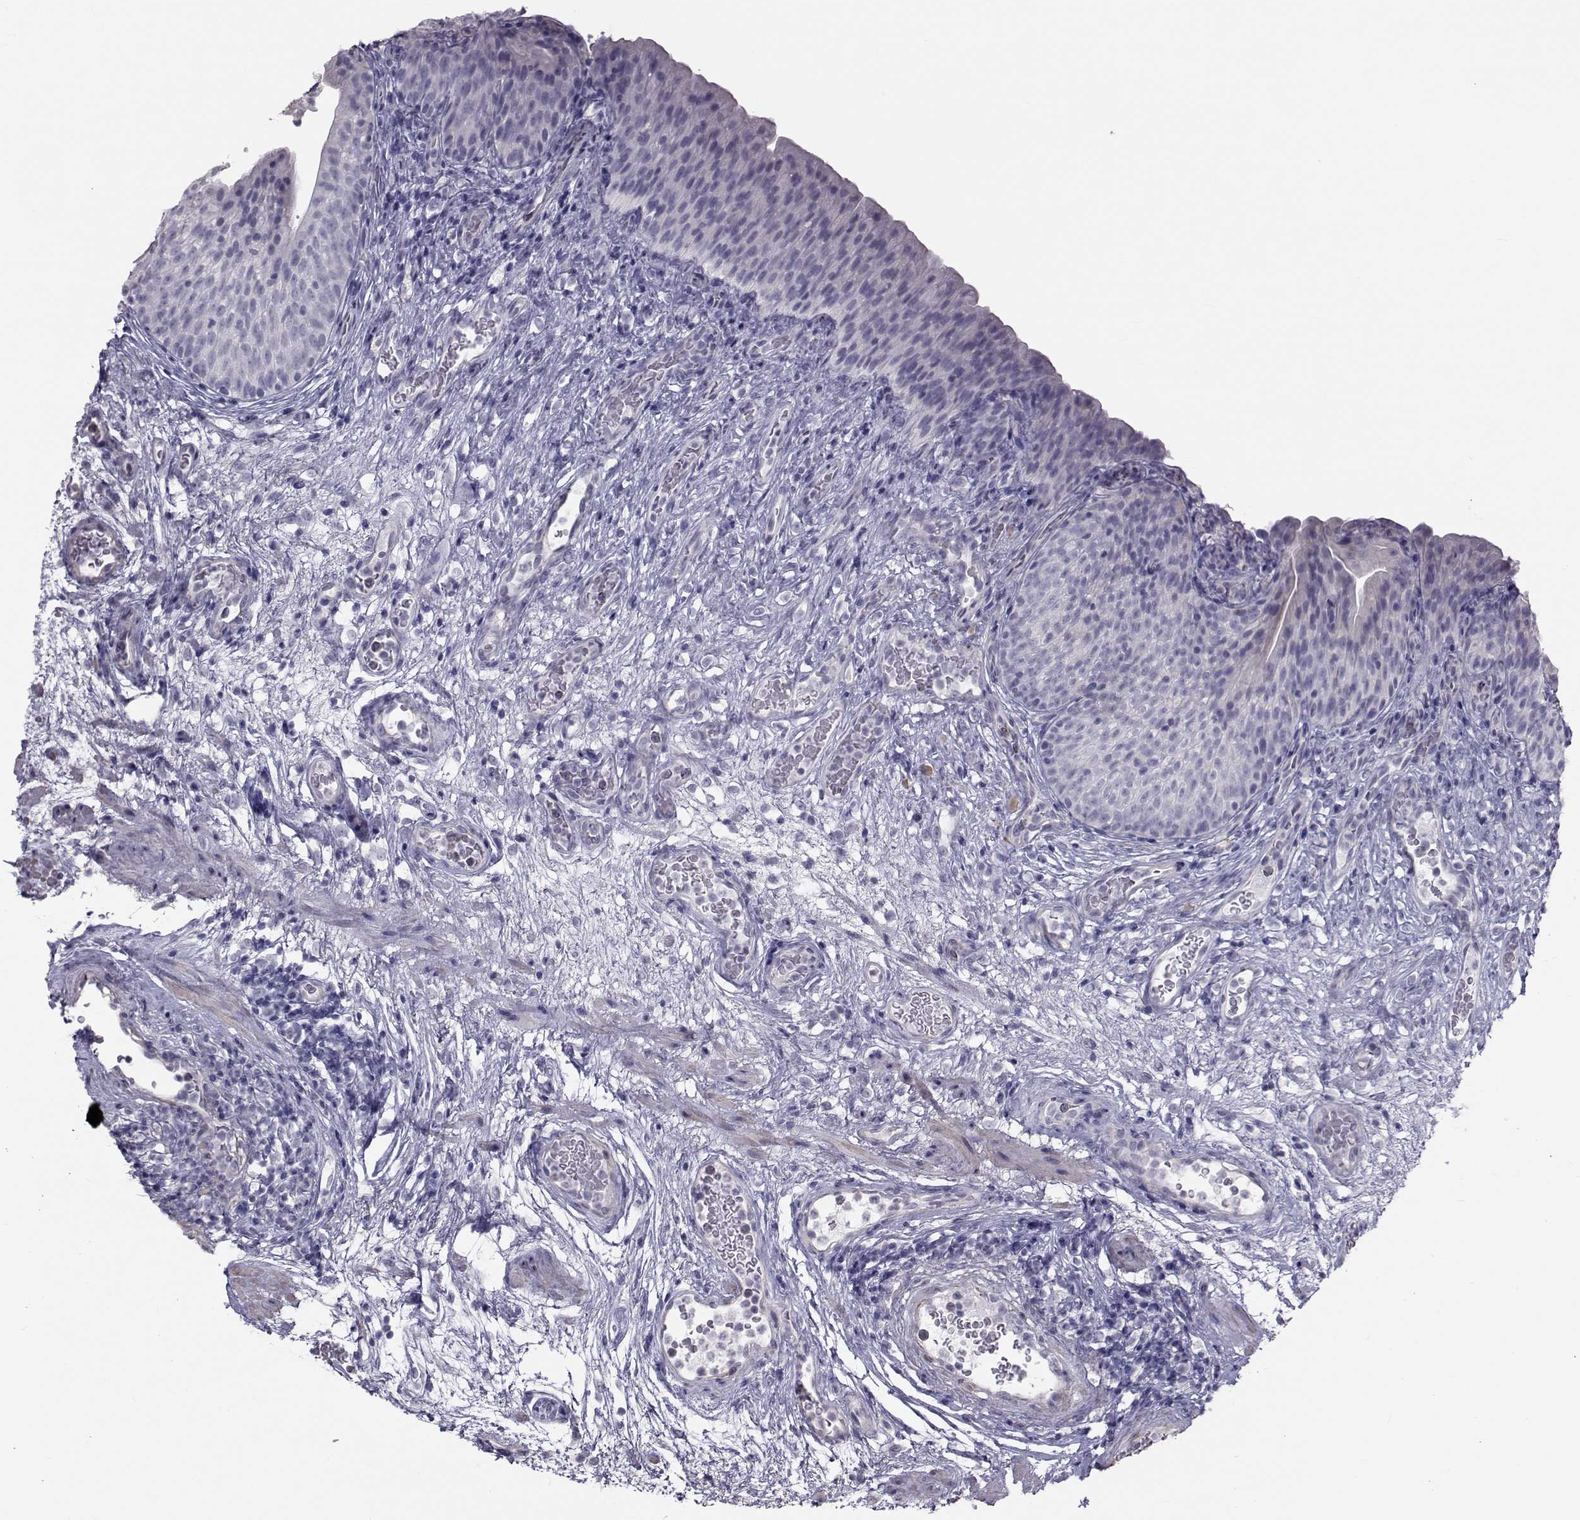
{"staining": {"intensity": "negative", "quantity": "none", "location": "none"}, "tissue": "urinary bladder", "cell_type": "Urothelial cells", "image_type": "normal", "snomed": [{"axis": "morphology", "description": "Normal tissue, NOS"}, {"axis": "topography", "description": "Urinary bladder"}], "caption": "Immunohistochemistry (IHC) photomicrograph of unremarkable human urinary bladder stained for a protein (brown), which shows no staining in urothelial cells. (Immunohistochemistry (IHC), brightfield microscopy, high magnification).", "gene": "GARIN3", "patient": {"sex": "male", "age": 76}}